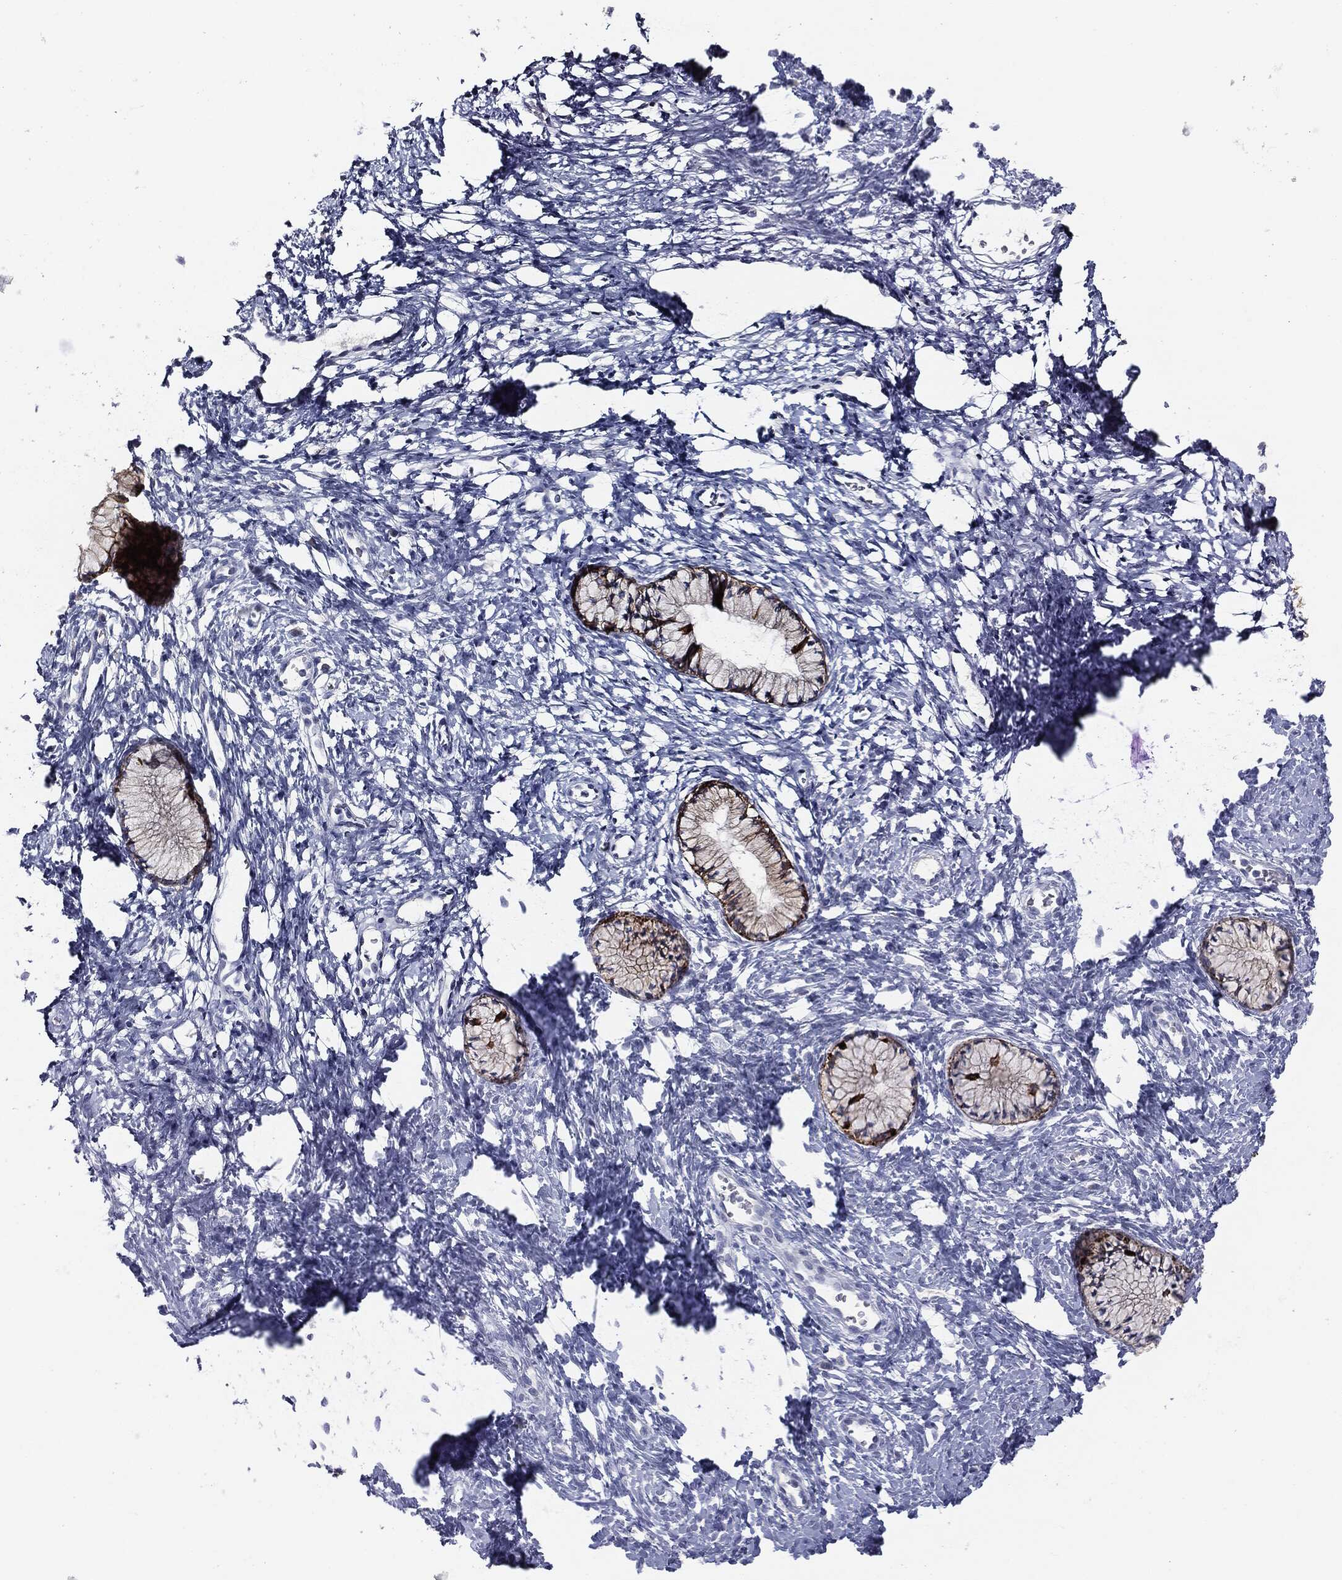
{"staining": {"intensity": "moderate", "quantity": "<25%", "location": "cytoplasmic/membranous"}, "tissue": "cervix", "cell_type": "Glandular cells", "image_type": "normal", "snomed": [{"axis": "morphology", "description": "Normal tissue, NOS"}, {"axis": "topography", "description": "Cervix"}], "caption": "The histopathology image demonstrates staining of unremarkable cervix, revealing moderate cytoplasmic/membranous protein positivity (brown color) within glandular cells.", "gene": "MUC1", "patient": {"sex": "female", "age": 39}}